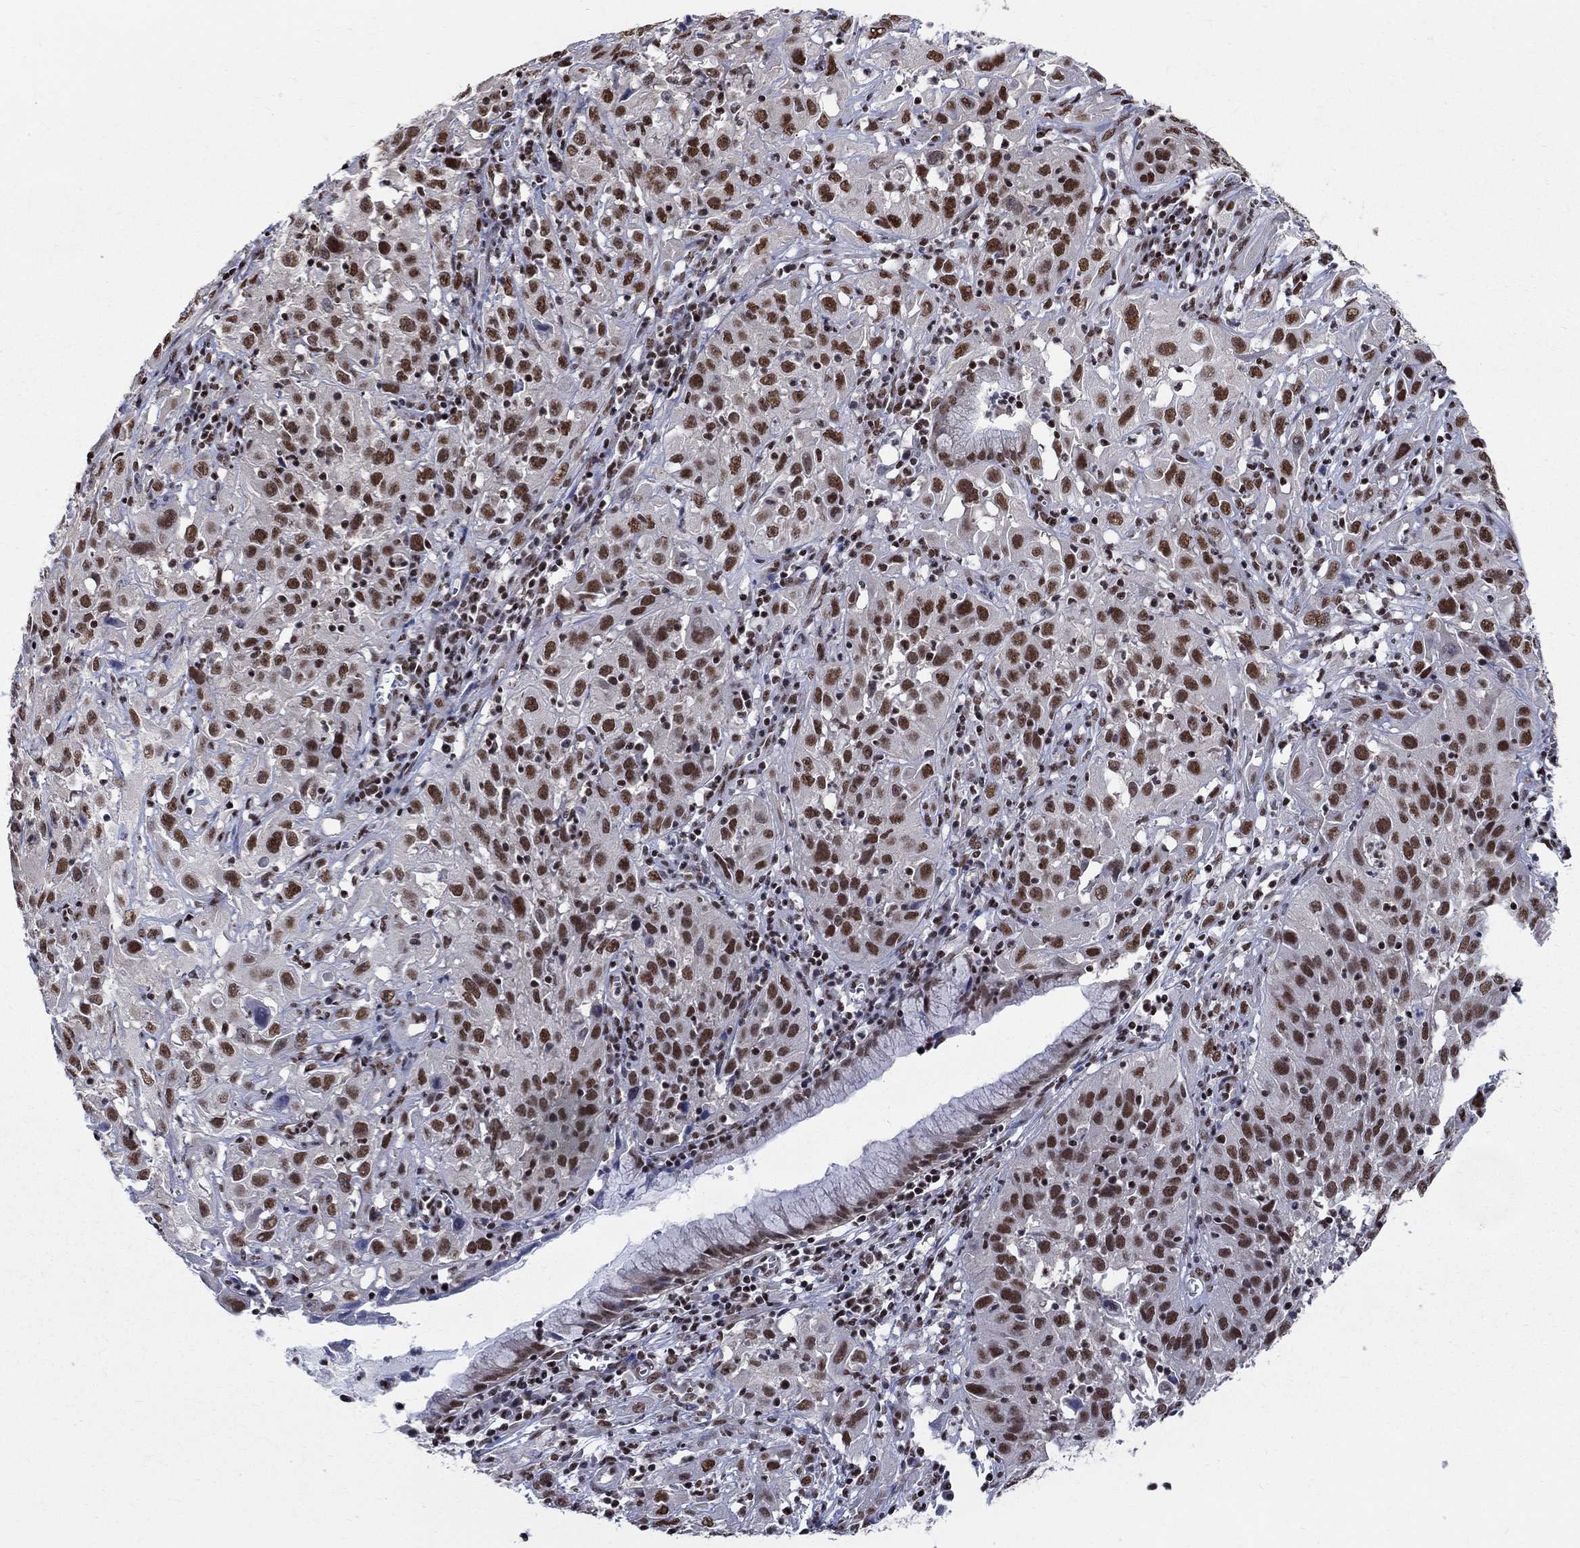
{"staining": {"intensity": "strong", "quantity": ">75%", "location": "nuclear"}, "tissue": "cervical cancer", "cell_type": "Tumor cells", "image_type": "cancer", "snomed": [{"axis": "morphology", "description": "Squamous cell carcinoma, NOS"}, {"axis": "topography", "description": "Cervix"}], "caption": "High-magnification brightfield microscopy of squamous cell carcinoma (cervical) stained with DAB (3,3'-diaminobenzidine) (brown) and counterstained with hematoxylin (blue). tumor cells exhibit strong nuclear staining is present in approximately>75% of cells.", "gene": "FBXO16", "patient": {"sex": "female", "age": 32}}